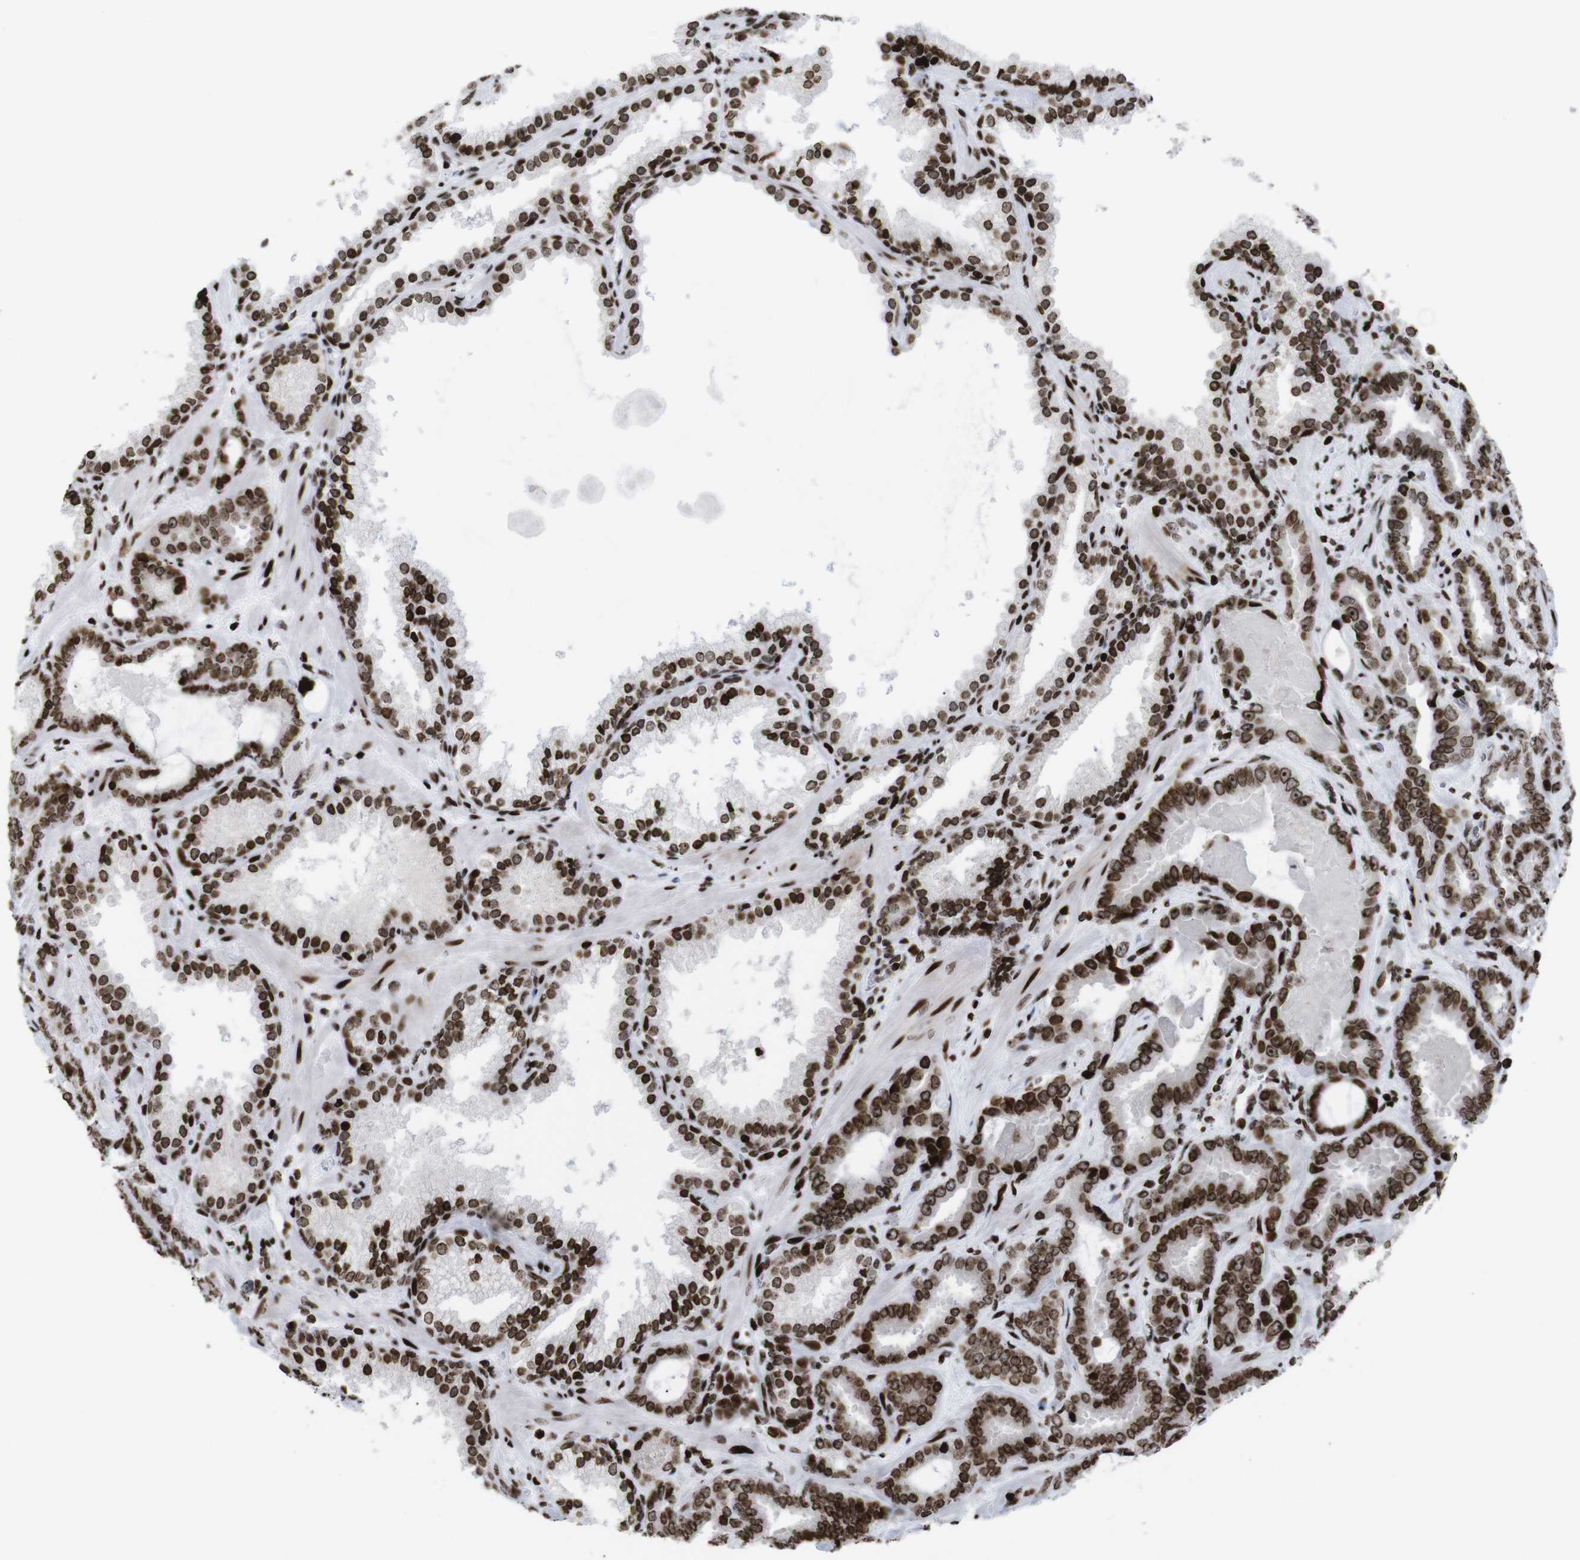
{"staining": {"intensity": "strong", "quantity": ">75%", "location": "nuclear"}, "tissue": "prostate cancer", "cell_type": "Tumor cells", "image_type": "cancer", "snomed": [{"axis": "morphology", "description": "Adenocarcinoma, Low grade"}, {"axis": "topography", "description": "Prostate"}], "caption": "Protein staining reveals strong nuclear positivity in about >75% of tumor cells in low-grade adenocarcinoma (prostate).", "gene": "H1-4", "patient": {"sex": "male", "age": 60}}